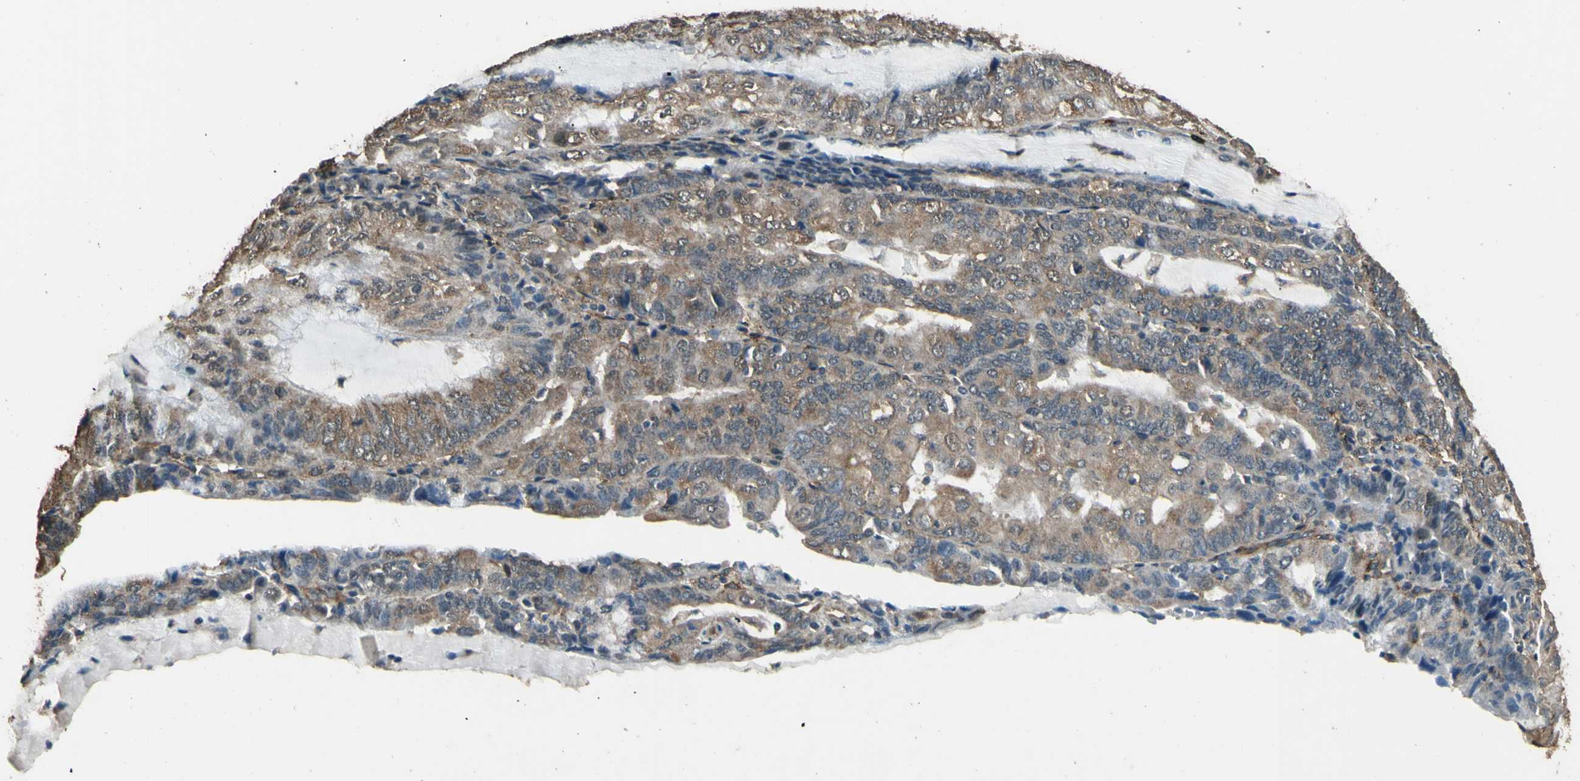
{"staining": {"intensity": "moderate", "quantity": ">75%", "location": "cytoplasmic/membranous"}, "tissue": "endometrial cancer", "cell_type": "Tumor cells", "image_type": "cancer", "snomed": [{"axis": "morphology", "description": "Adenocarcinoma, NOS"}, {"axis": "topography", "description": "Endometrium"}], "caption": "IHC micrograph of human endometrial cancer (adenocarcinoma) stained for a protein (brown), which exhibits medium levels of moderate cytoplasmic/membranous staining in approximately >75% of tumor cells.", "gene": "TSPO", "patient": {"sex": "female", "age": 81}}